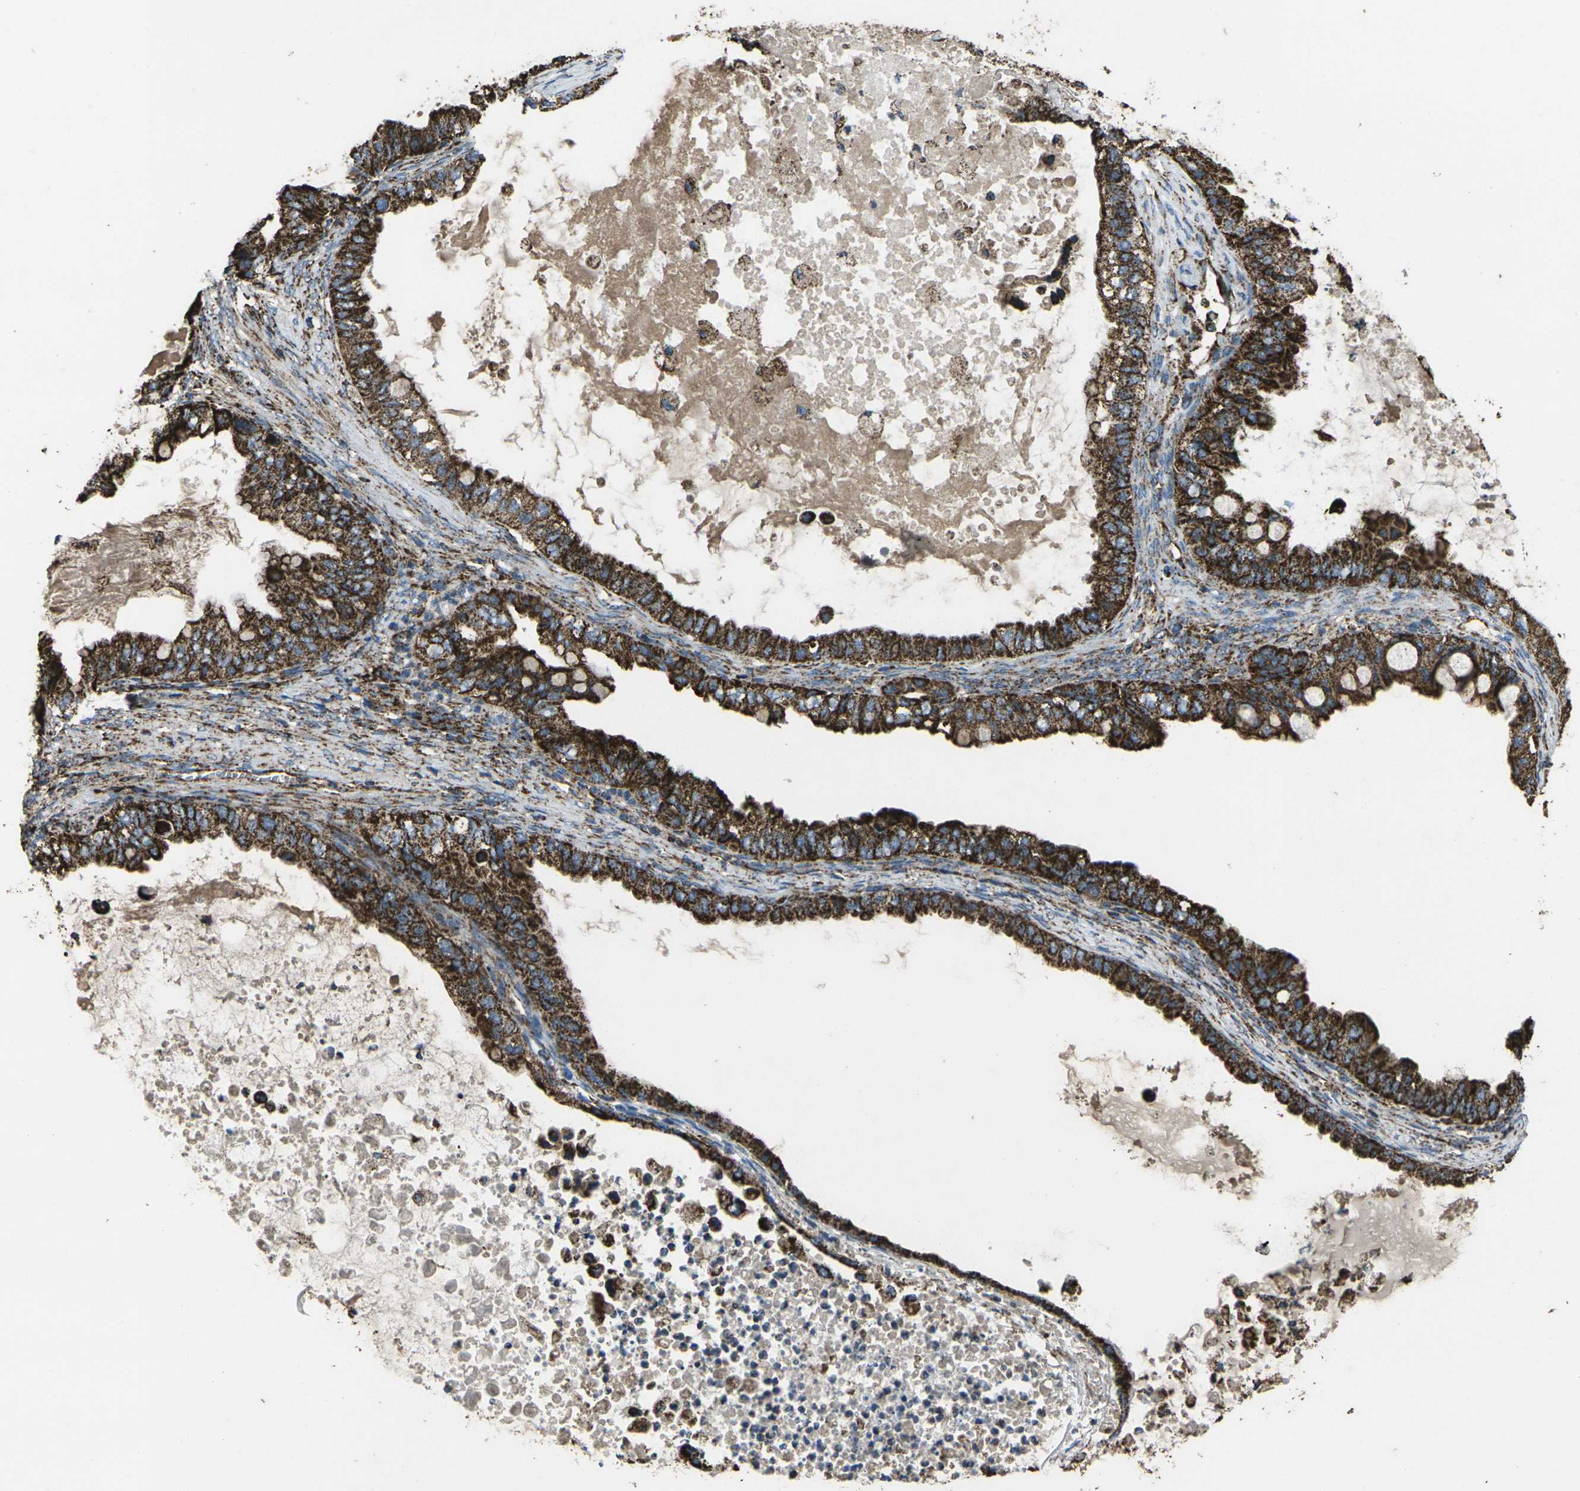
{"staining": {"intensity": "strong", "quantity": ">75%", "location": "cytoplasmic/membranous"}, "tissue": "ovarian cancer", "cell_type": "Tumor cells", "image_type": "cancer", "snomed": [{"axis": "morphology", "description": "Cystadenocarcinoma, mucinous, NOS"}, {"axis": "topography", "description": "Ovary"}], "caption": "Mucinous cystadenocarcinoma (ovarian) tissue shows strong cytoplasmic/membranous positivity in about >75% of tumor cells", "gene": "KLHL5", "patient": {"sex": "female", "age": 80}}